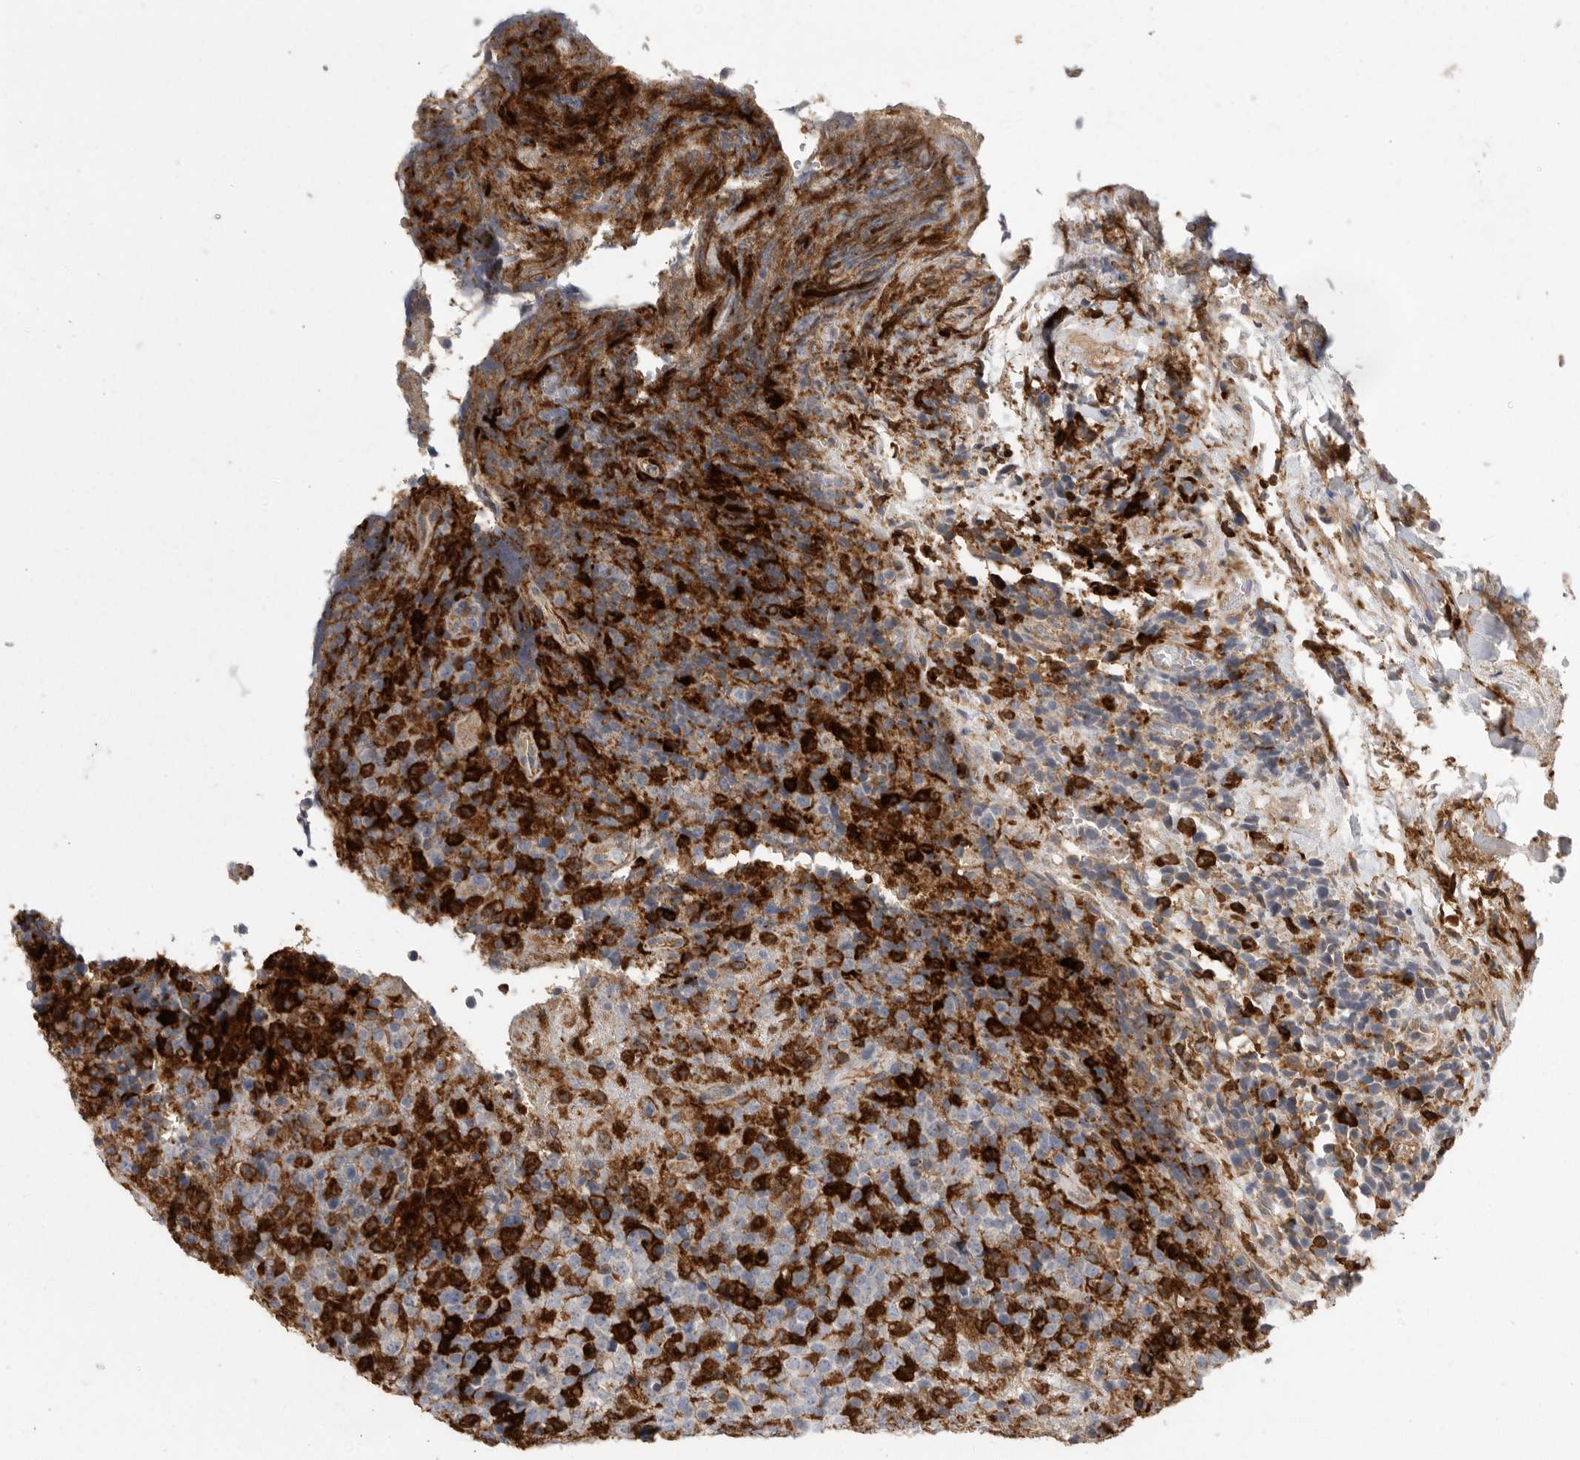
{"staining": {"intensity": "negative", "quantity": "none", "location": "none"}, "tissue": "lymphoma", "cell_type": "Tumor cells", "image_type": "cancer", "snomed": [{"axis": "morphology", "description": "Malignant lymphoma, non-Hodgkin's type, High grade"}, {"axis": "topography", "description": "Lymph node"}], "caption": "The micrograph demonstrates no staining of tumor cells in lymphoma. (DAB immunohistochemistry (IHC) visualized using brightfield microscopy, high magnification).", "gene": "SIGLEC10", "patient": {"sex": "male", "age": 13}}